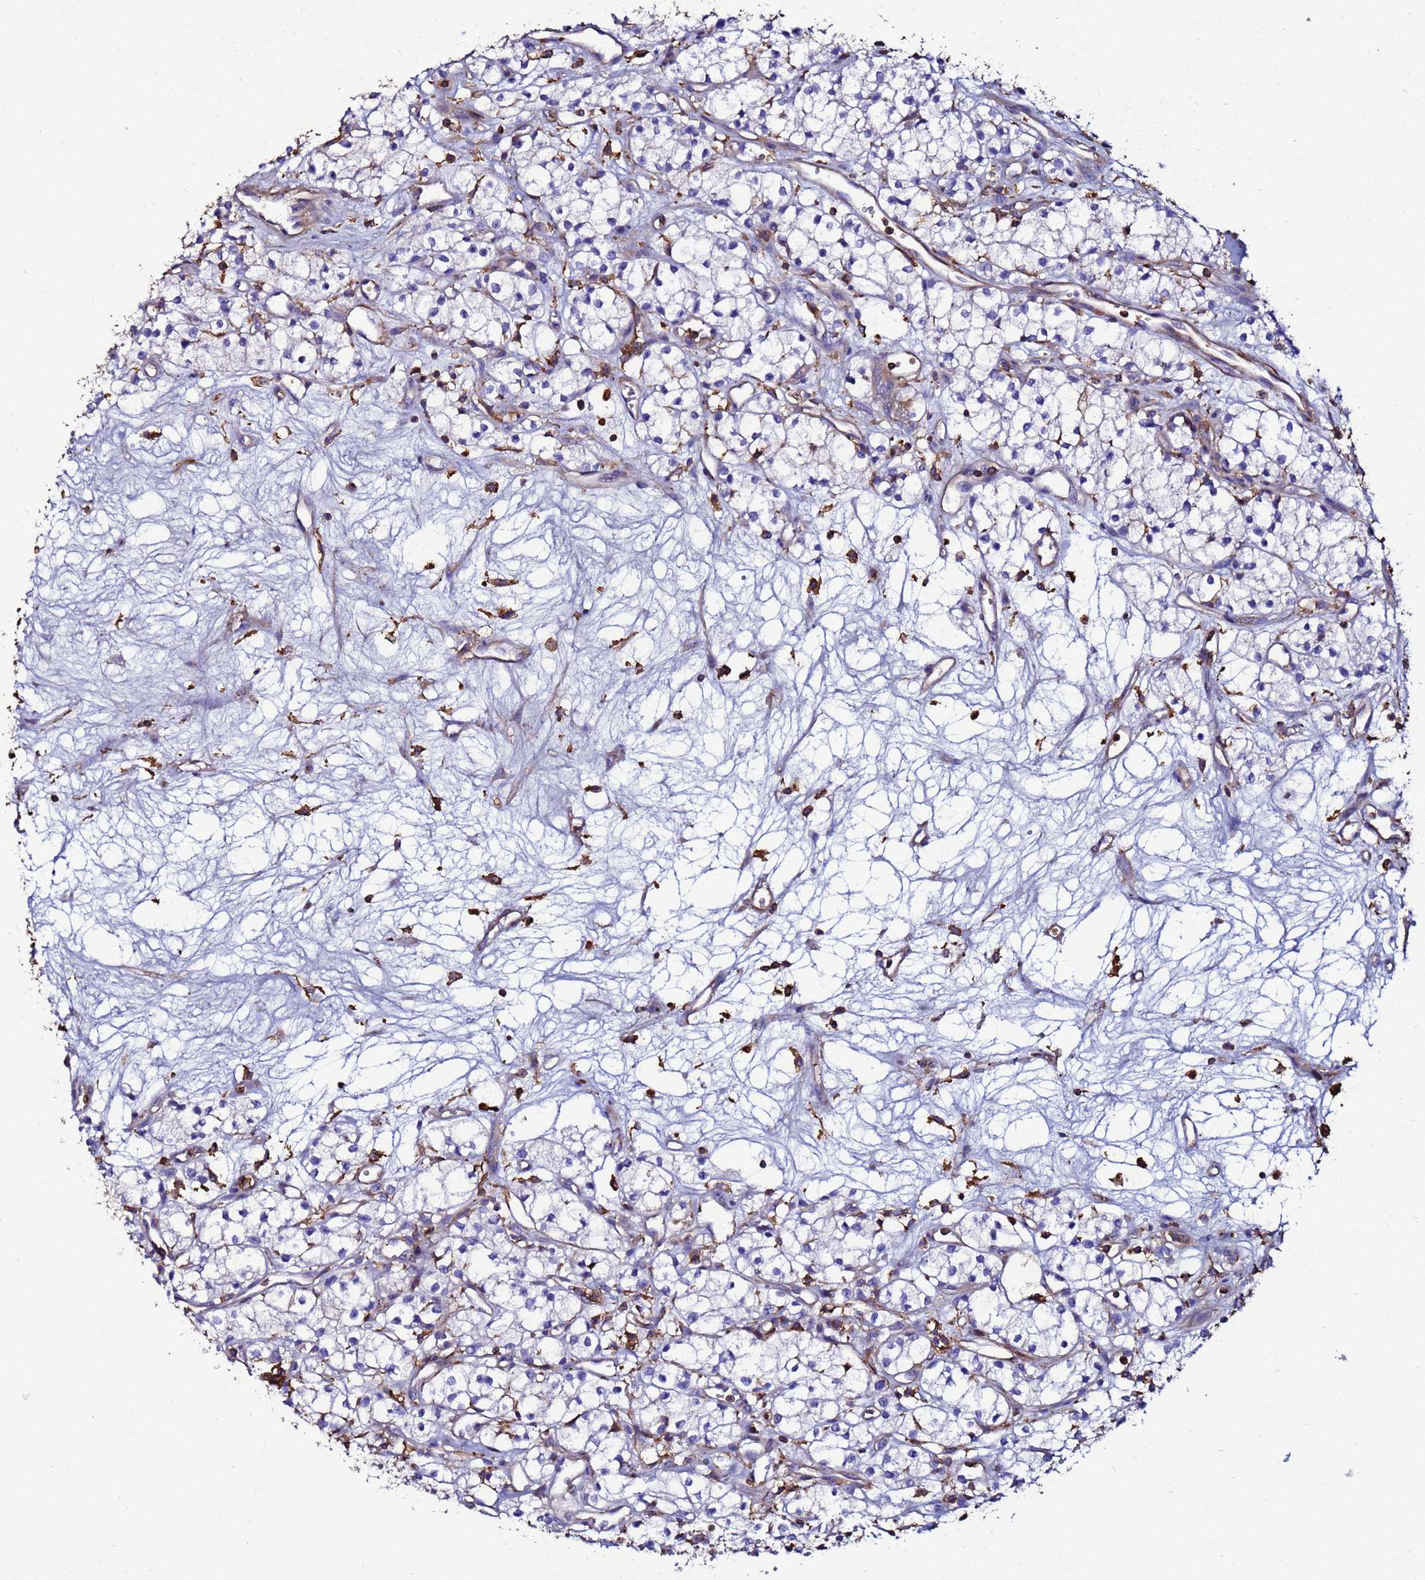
{"staining": {"intensity": "negative", "quantity": "none", "location": "none"}, "tissue": "renal cancer", "cell_type": "Tumor cells", "image_type": "cancer", "snomed": [{"axis": "morphology", "description": "Adenocarcinoma, NOS"}, {"axis": "topography", "description": "Kidney"}], "caption": "Adenocarcinoma (renal) was stained to show a protein in brown. There is no significant positivity in tumor cells.", "gene": "ACTB", "patient": {"sex": "male", "age": 59}}